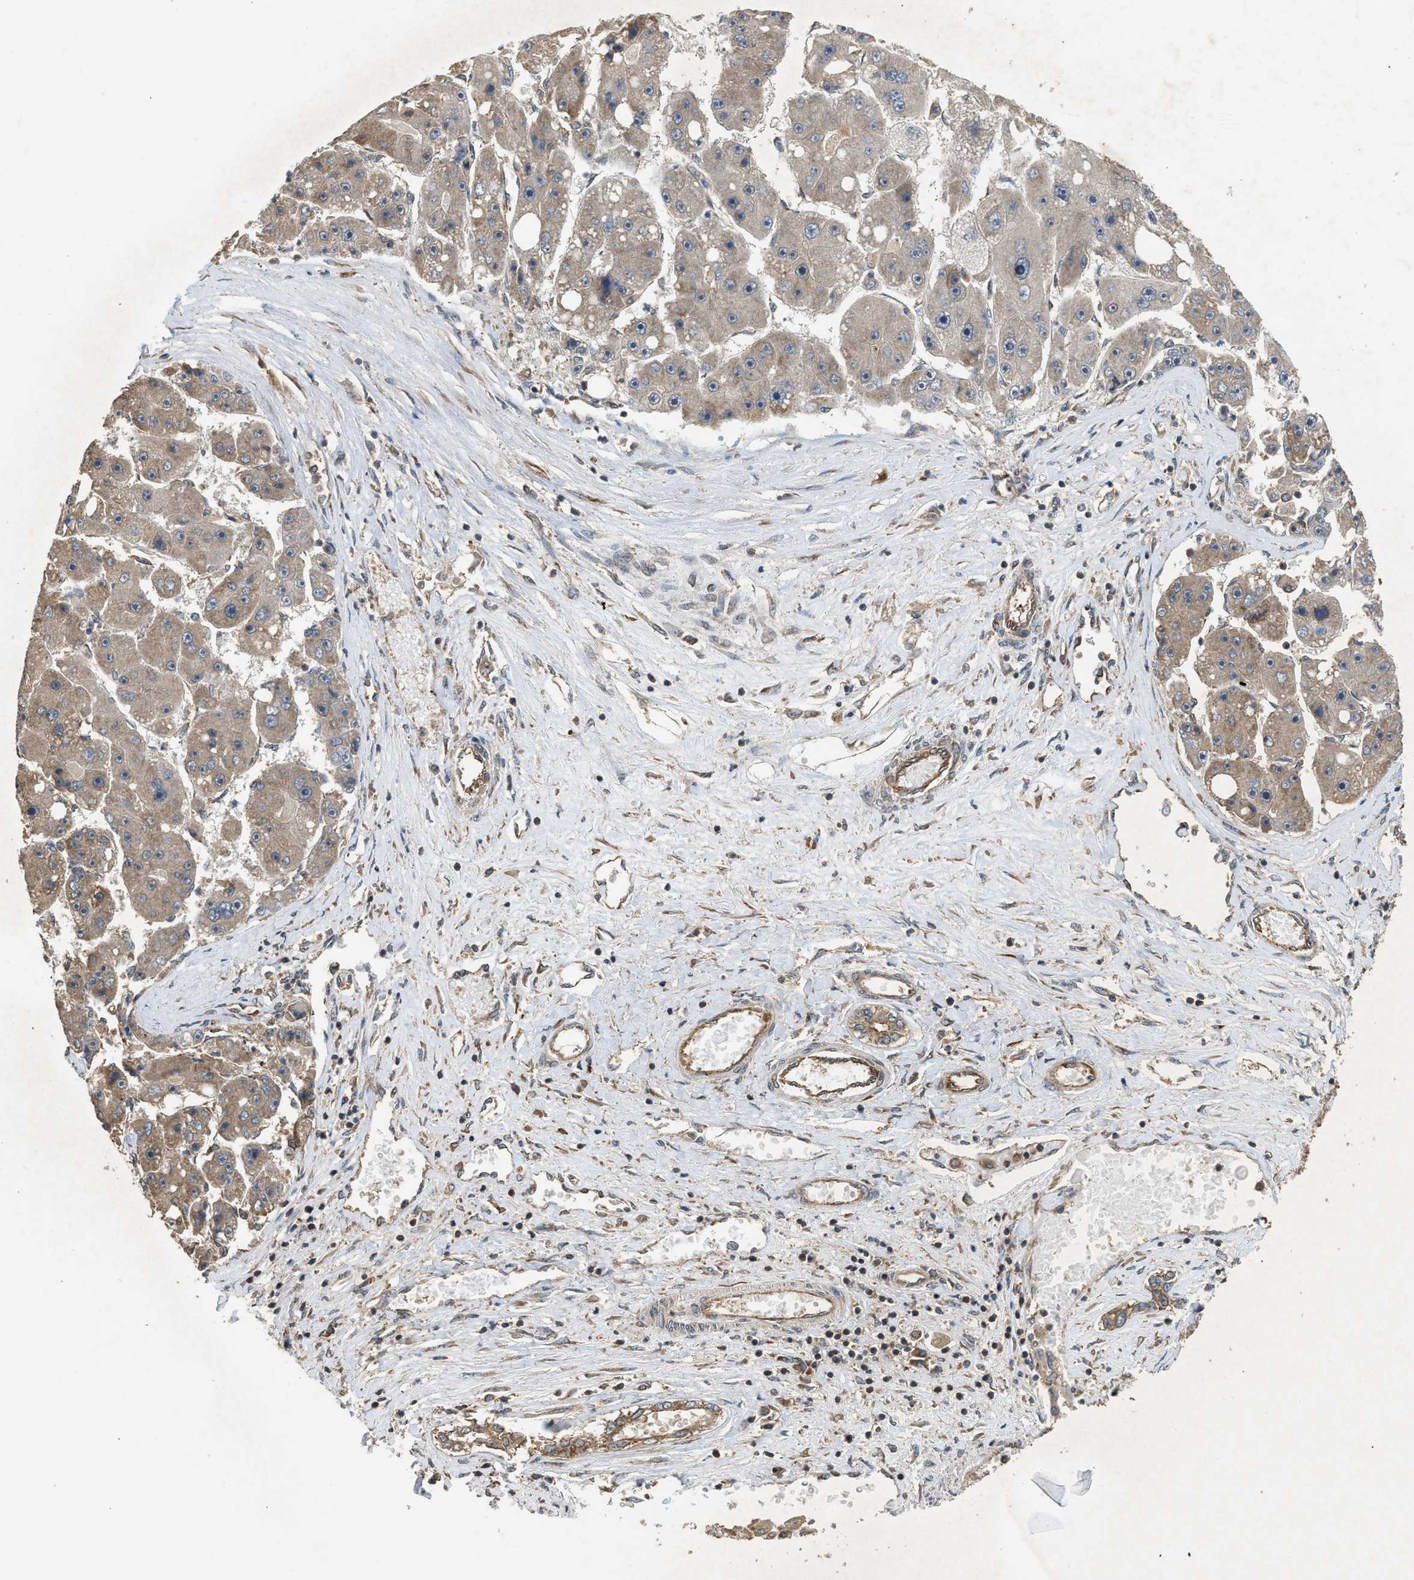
{"staining": {"intensity": "weak", "quantity": "25%-75%", "location": "cytoplasmic/membranous"}, "tissue": "liver cancer", "cell_type": "Tumor cells", "image_type": "cancer", "snomed": [{"axis": "morphology", "description": "Carcinoma, Hepatocellular, NOS"}, {"axis": "topography", "description": "Liver"}], "caption": "Liver cancer tissue reveals weak cytoplasmic/membranous staining in approximately 25%-75% of tumor cells (IHC, brightfield microscopy, high magnification).", "gene": "HIP1R", "patient": {"sex": "female", "age": 61}}